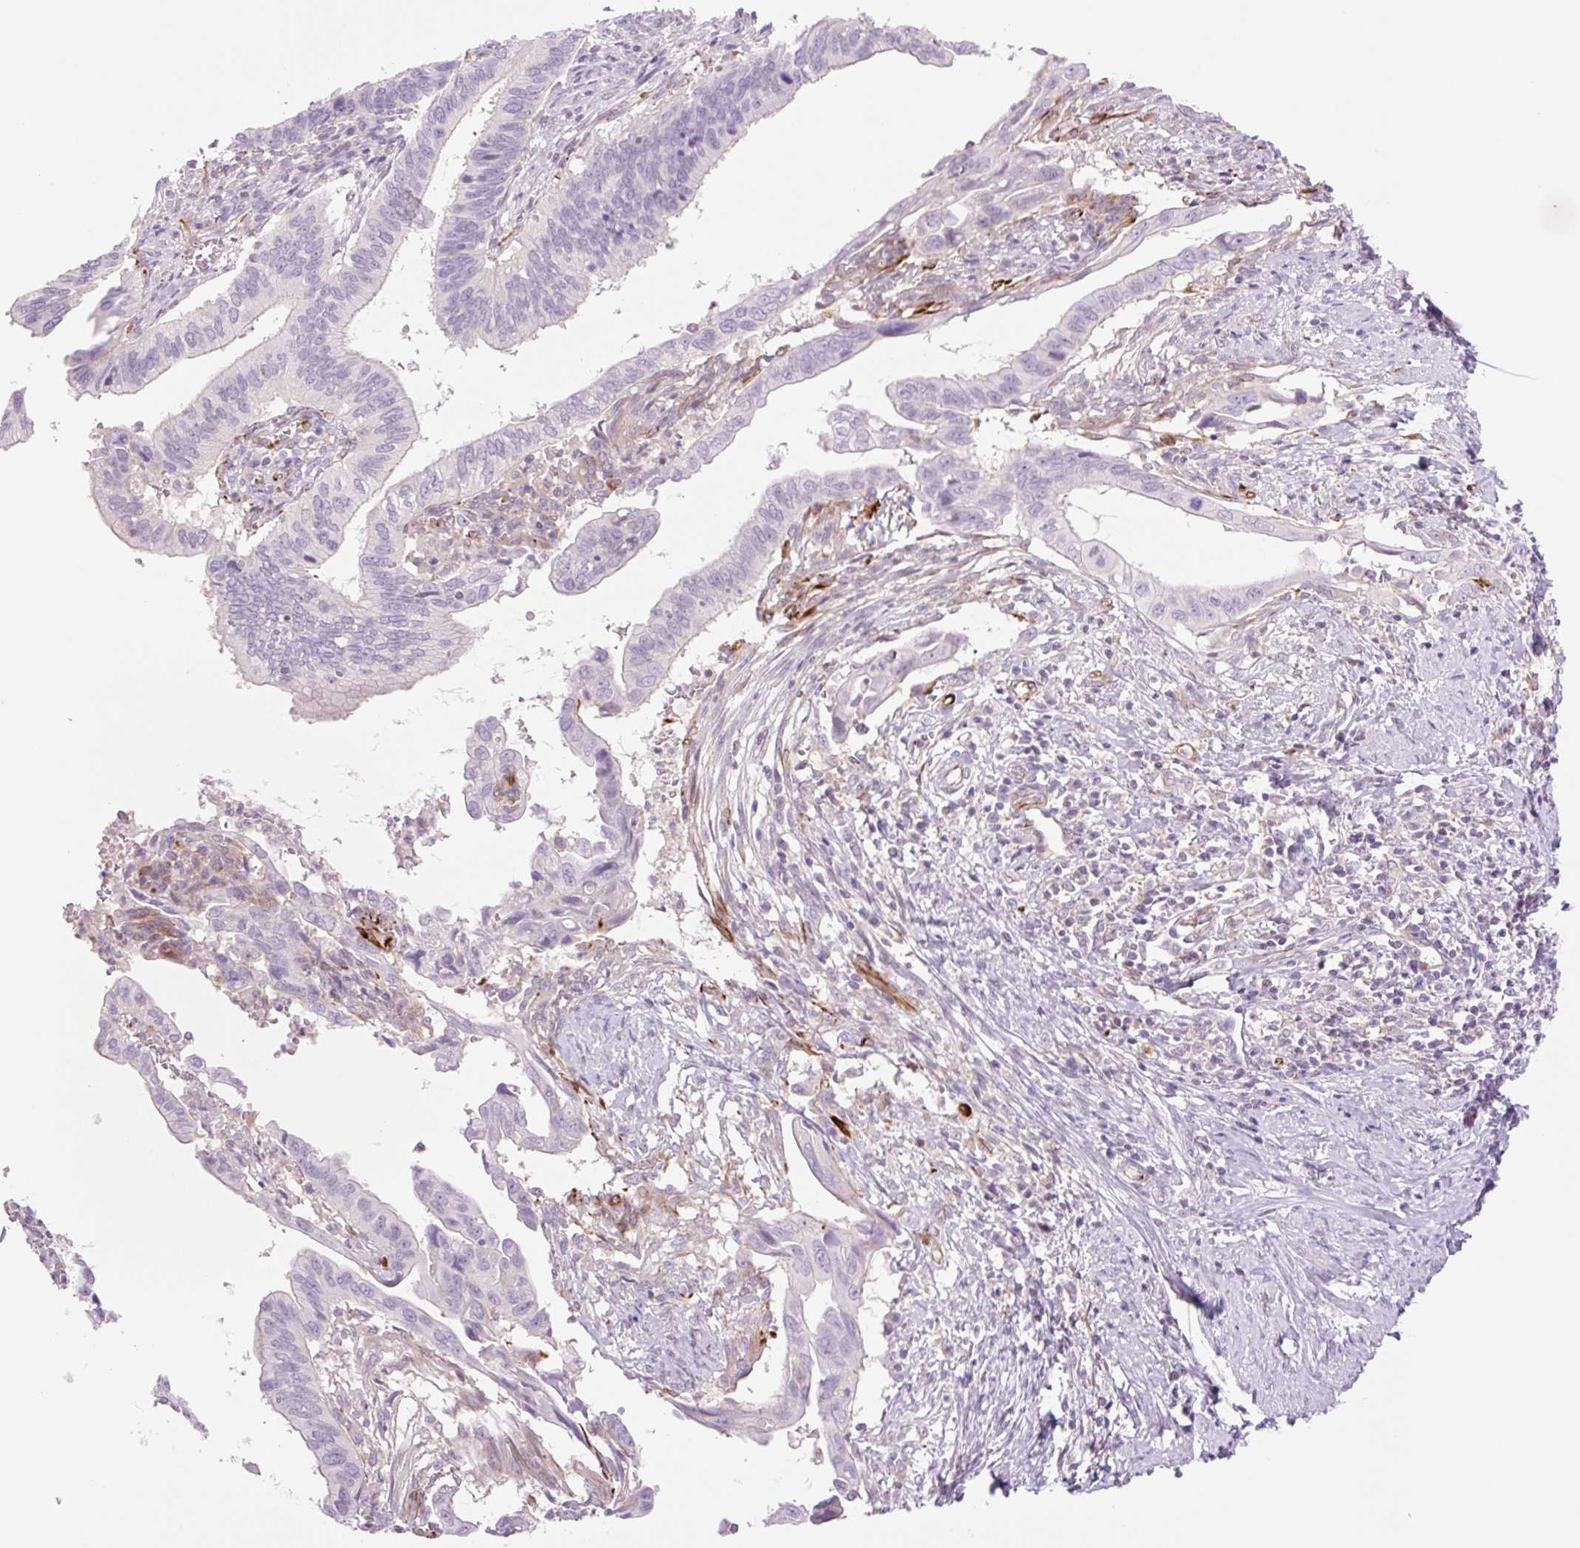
{"staining": {"intensity": "negative", "quantity": "none", "location": "none"}, "tissue": "cervical cancer", "cell_type": "Tumor cells", "image_type": "cancer", "snomed": [{"axis": "morphology", "description": "Adenocarcinoma, NOS"}, {"axis": "topography", "description": "Cervix"}], "caption": "DAB (3,3'-diaminobenzidine) immunohistochemical staining of human adenocarcinoma (cervical) shows no significant staining in tumor cells. Brightfield microscopy of immunohistochemistry (IHC) stained with DAB (brown) and hematoxylin (blue), captured at high magnification.", "gene": "ZFYVE21", "patient": {"sex": "female", "age": 42}}